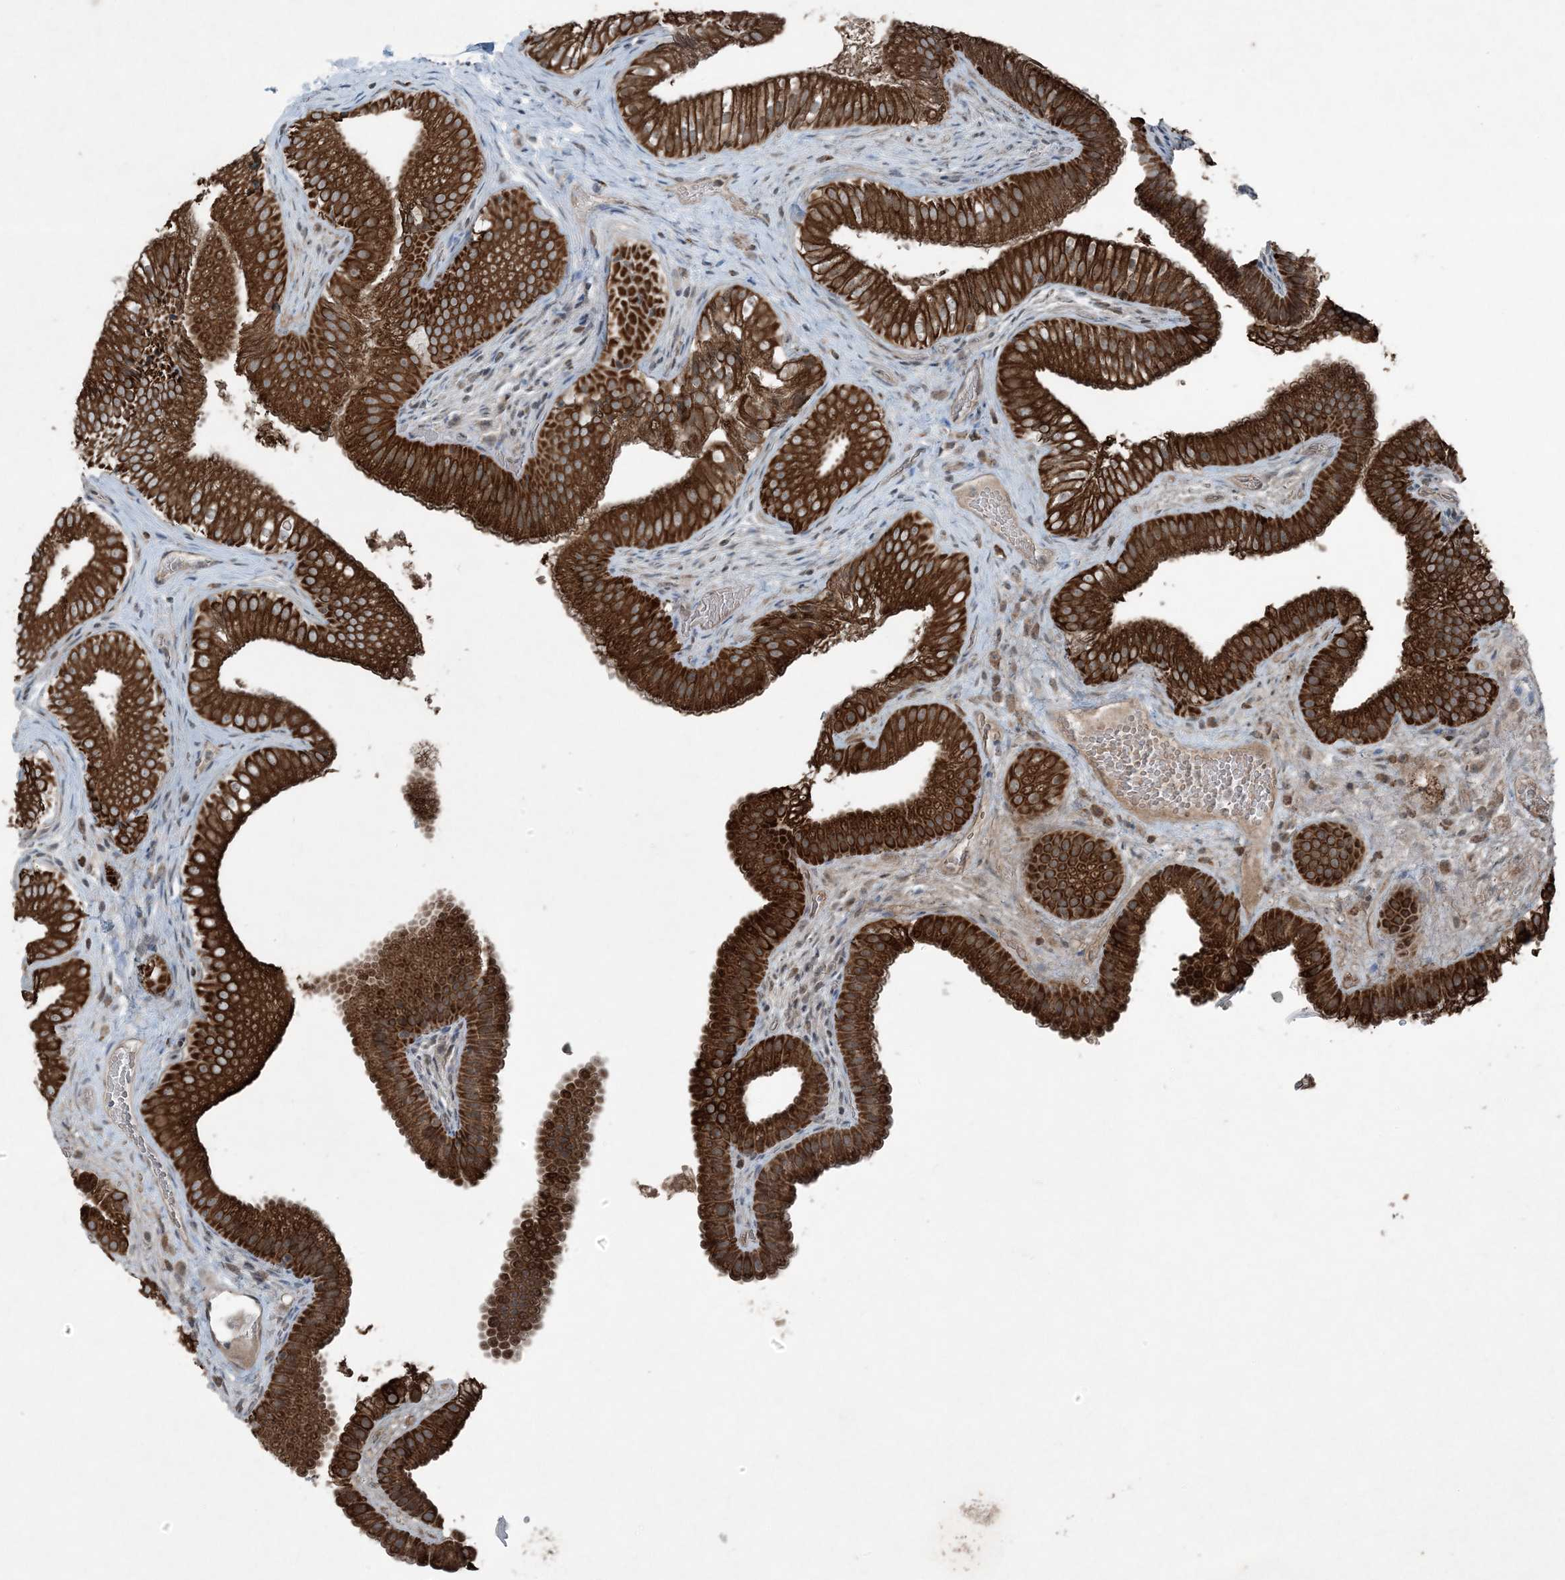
{"staining": {"intensity": "strong", "quantity": ">75%", "location": "cytoplasmic/membranous"}, "tissue": "gallbladder", "cell_type": "Glandular cells", "image_type": "normal", "snomed": [{"axis": "morphology", "description": "Normal tissue, NOS"}, {"axis": "topography", "description": "Gallbladder"}], "caption": "High-power microscopy captured an IHC micrograph of unremarkable gallbladder, revealing strong cytoplasmic/membranous staining in approximately >75% of glandular cells.", "gene": "PC", "patient": {"sex": "female", "age": 30}}